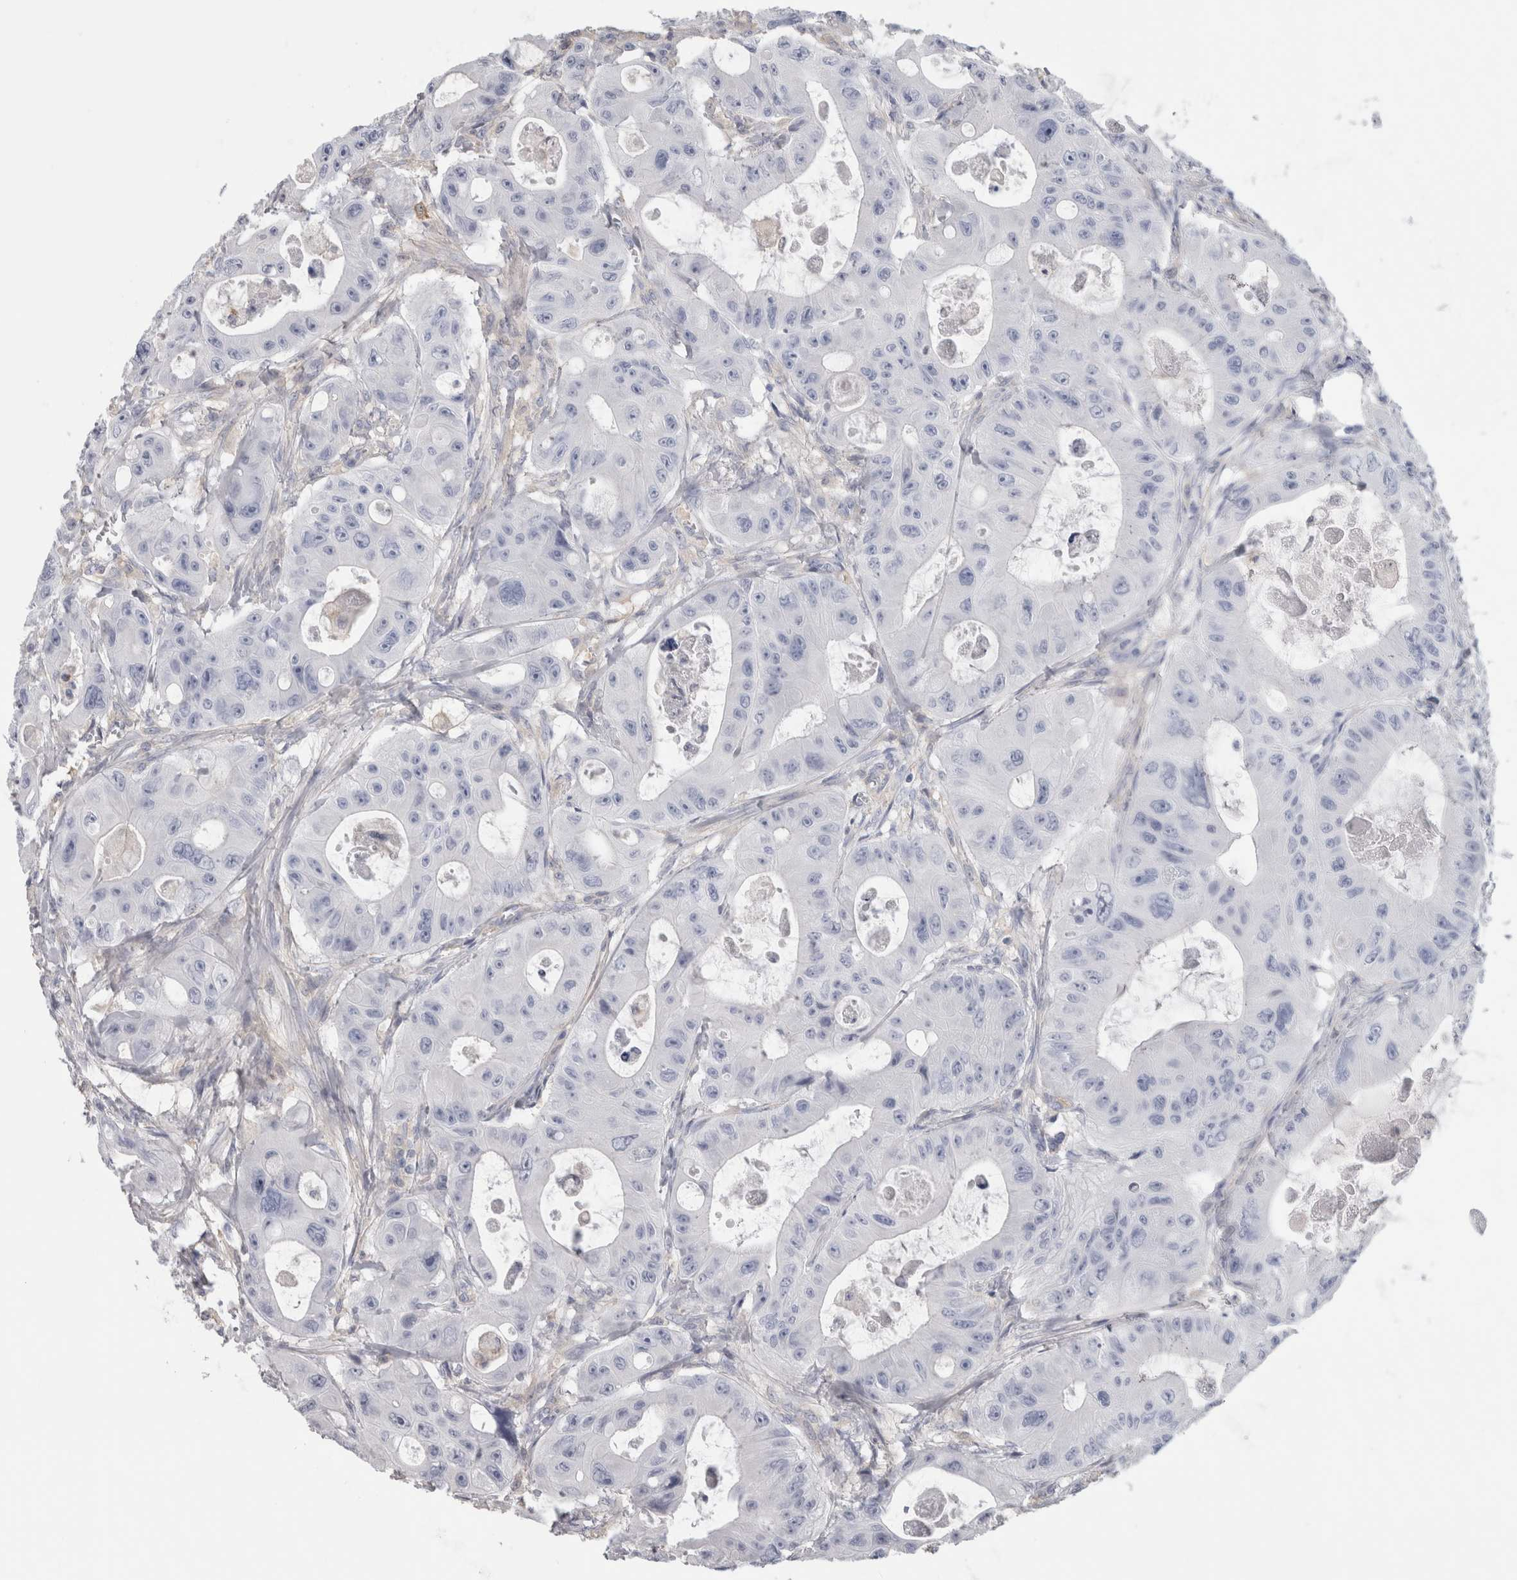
{"staining": {"intensity": "negative", "quantity": "none", "location": "none"}, "tissue": "colorectal cancer", "cell_type": "Tumor cells", "image_type": "cancer", "snomed": [{"axis": "morphology", "description": "Adenocarcinoma, NOS"}, {"axis": "topography", "description": "Colon"}], "caption": "Tumor cells show no significant protein positivity in colorectal adenocarcinoma. (DAB IHC visualized using brightfield microscopy, high magnification).", "gene": "SCRN1", "patient": {"sex": "female", "age": 46}}